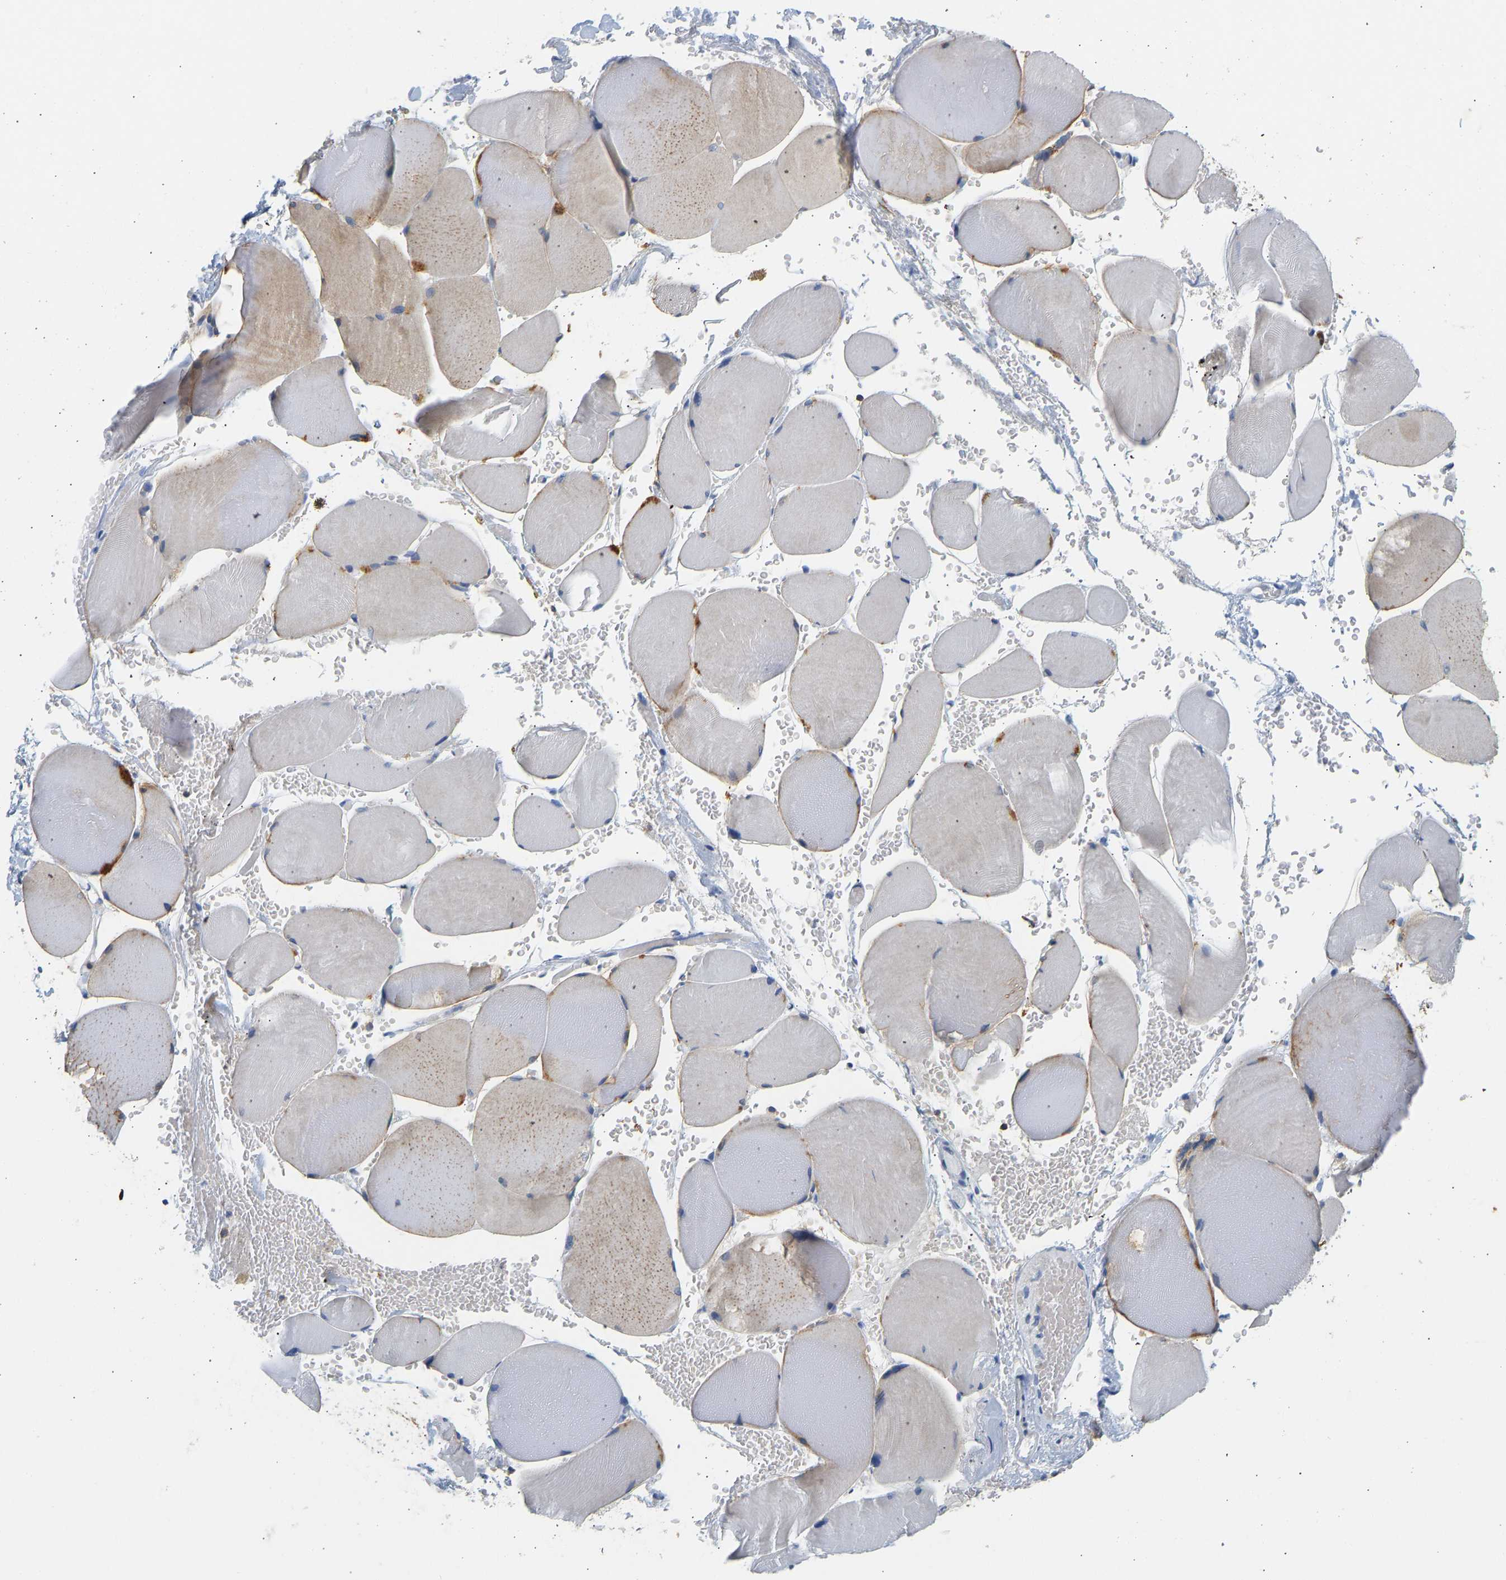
{"staining": {"intensity": "moderate", "quantity": "<25%", "location": "cytoplasmic/membranous"}, "tissue": "skeletal muscle", "cell_type": "Myocytes", "image_type": "normal", "snomed": [{"axis": "morphology", "description": "Normal tissue, NOS"}, {"axis": "topography", "description": "Skin"}, {"axis": "topography", "description": "Skeletal muscle"}], "caption": "An image showing moderate cytoplasmic/membranous staining in approximately <25% of myocytes in benign skeletal muscle, as visualized by brown immunohistochemical staining.", "gene": "BVES", "patient": {"sex": "male", "age": 83}}